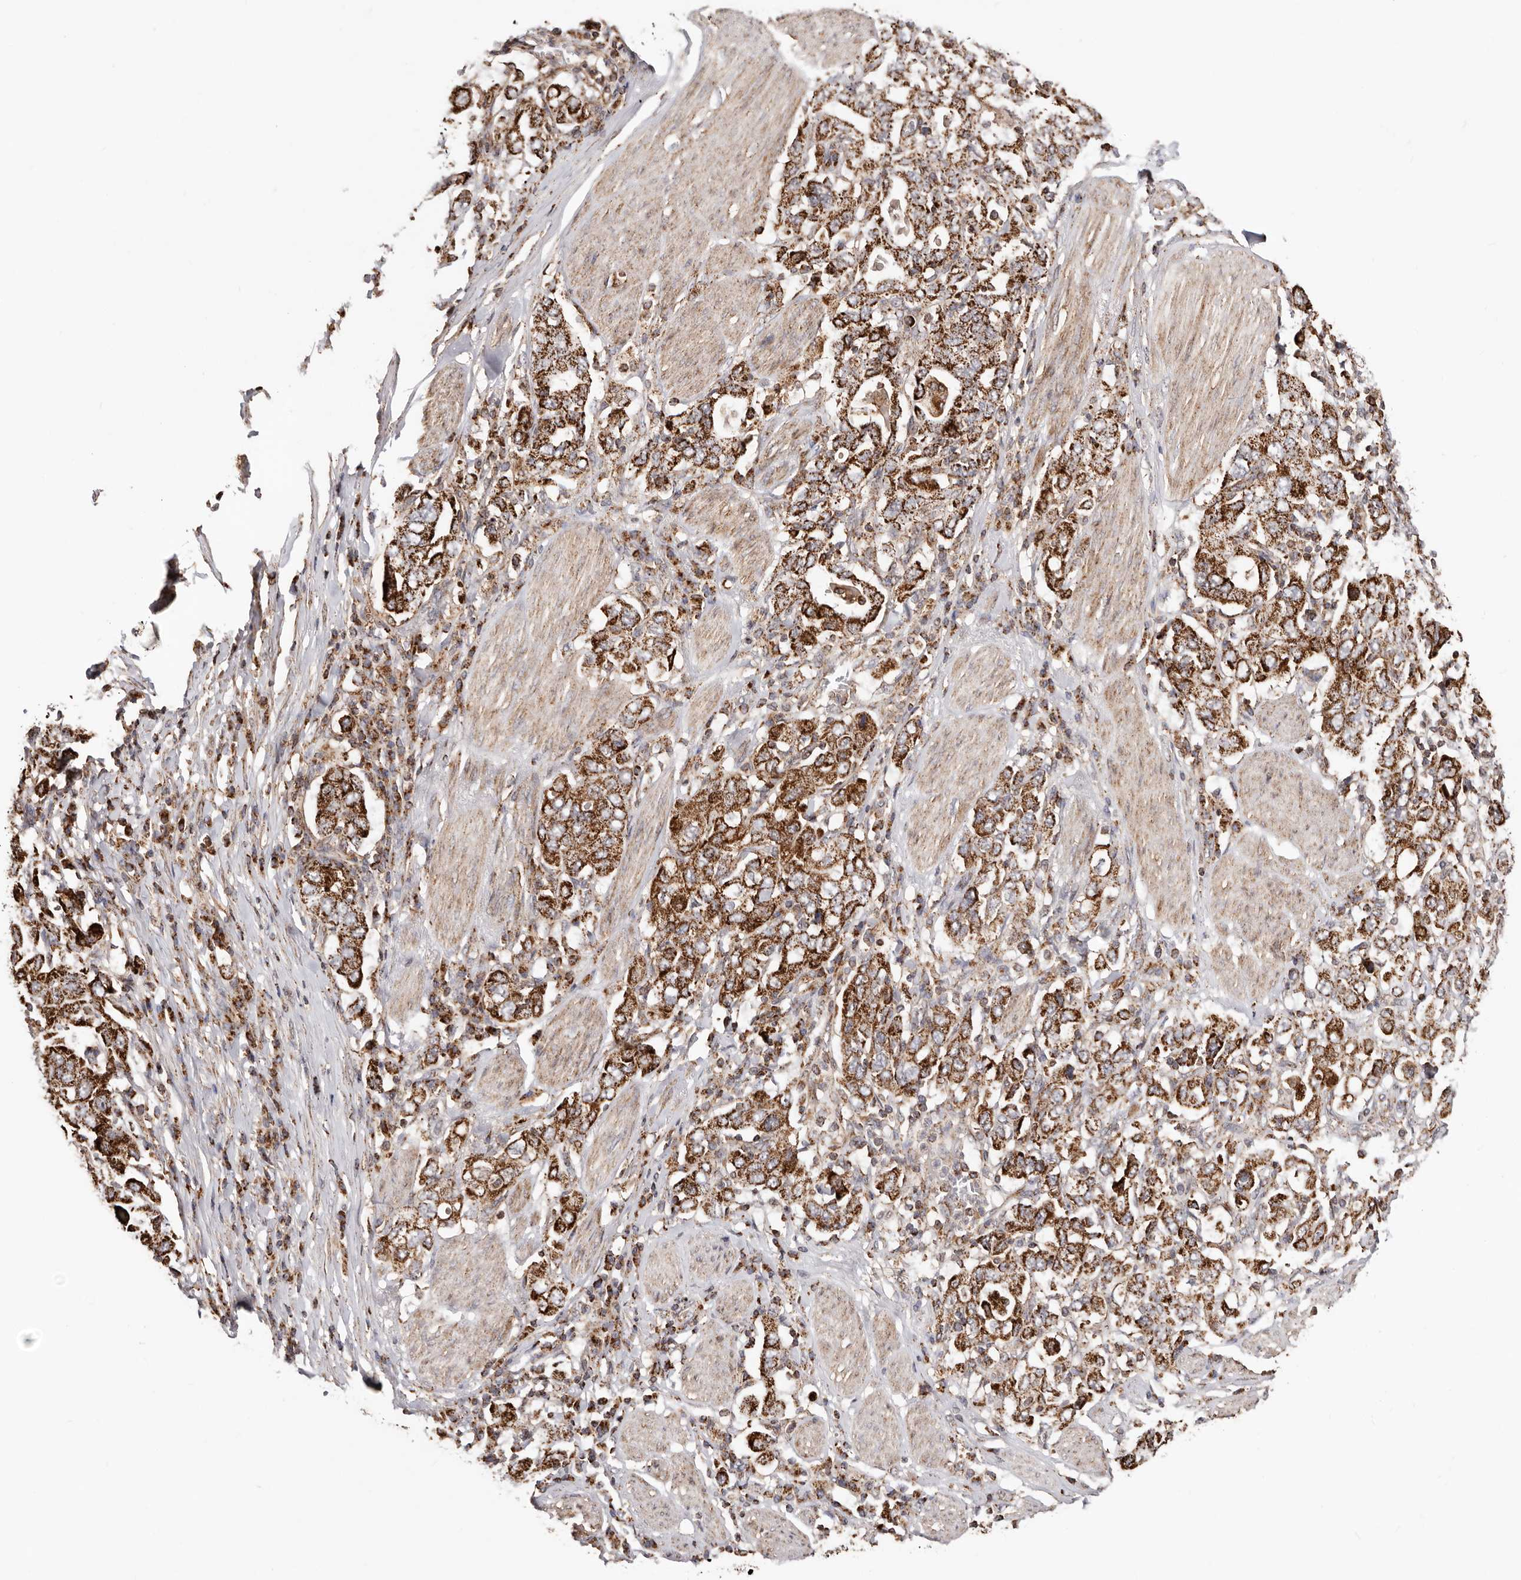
{"staining": {"intensity": "strong", "quantity": ">75%", "location": "cytoplasmic/membranous"}, "tissue": "stomach cancer", "cell_type": "Tumor cells", "image_type": "cancer", "snomed": [{"axis": "morphology", "description": "Adenocarcinoma, NOS"}, {"axis": "topography", "description": "Stomach, upper"}], "caption": "Immunohistochemical staining of stomach adenocarcinoma displays strong cytoplasmic/membranous protein expression in about >75% of tumor cells.", "gene": "PRKACB", "patient": {"sex": "male", "age": 62}}